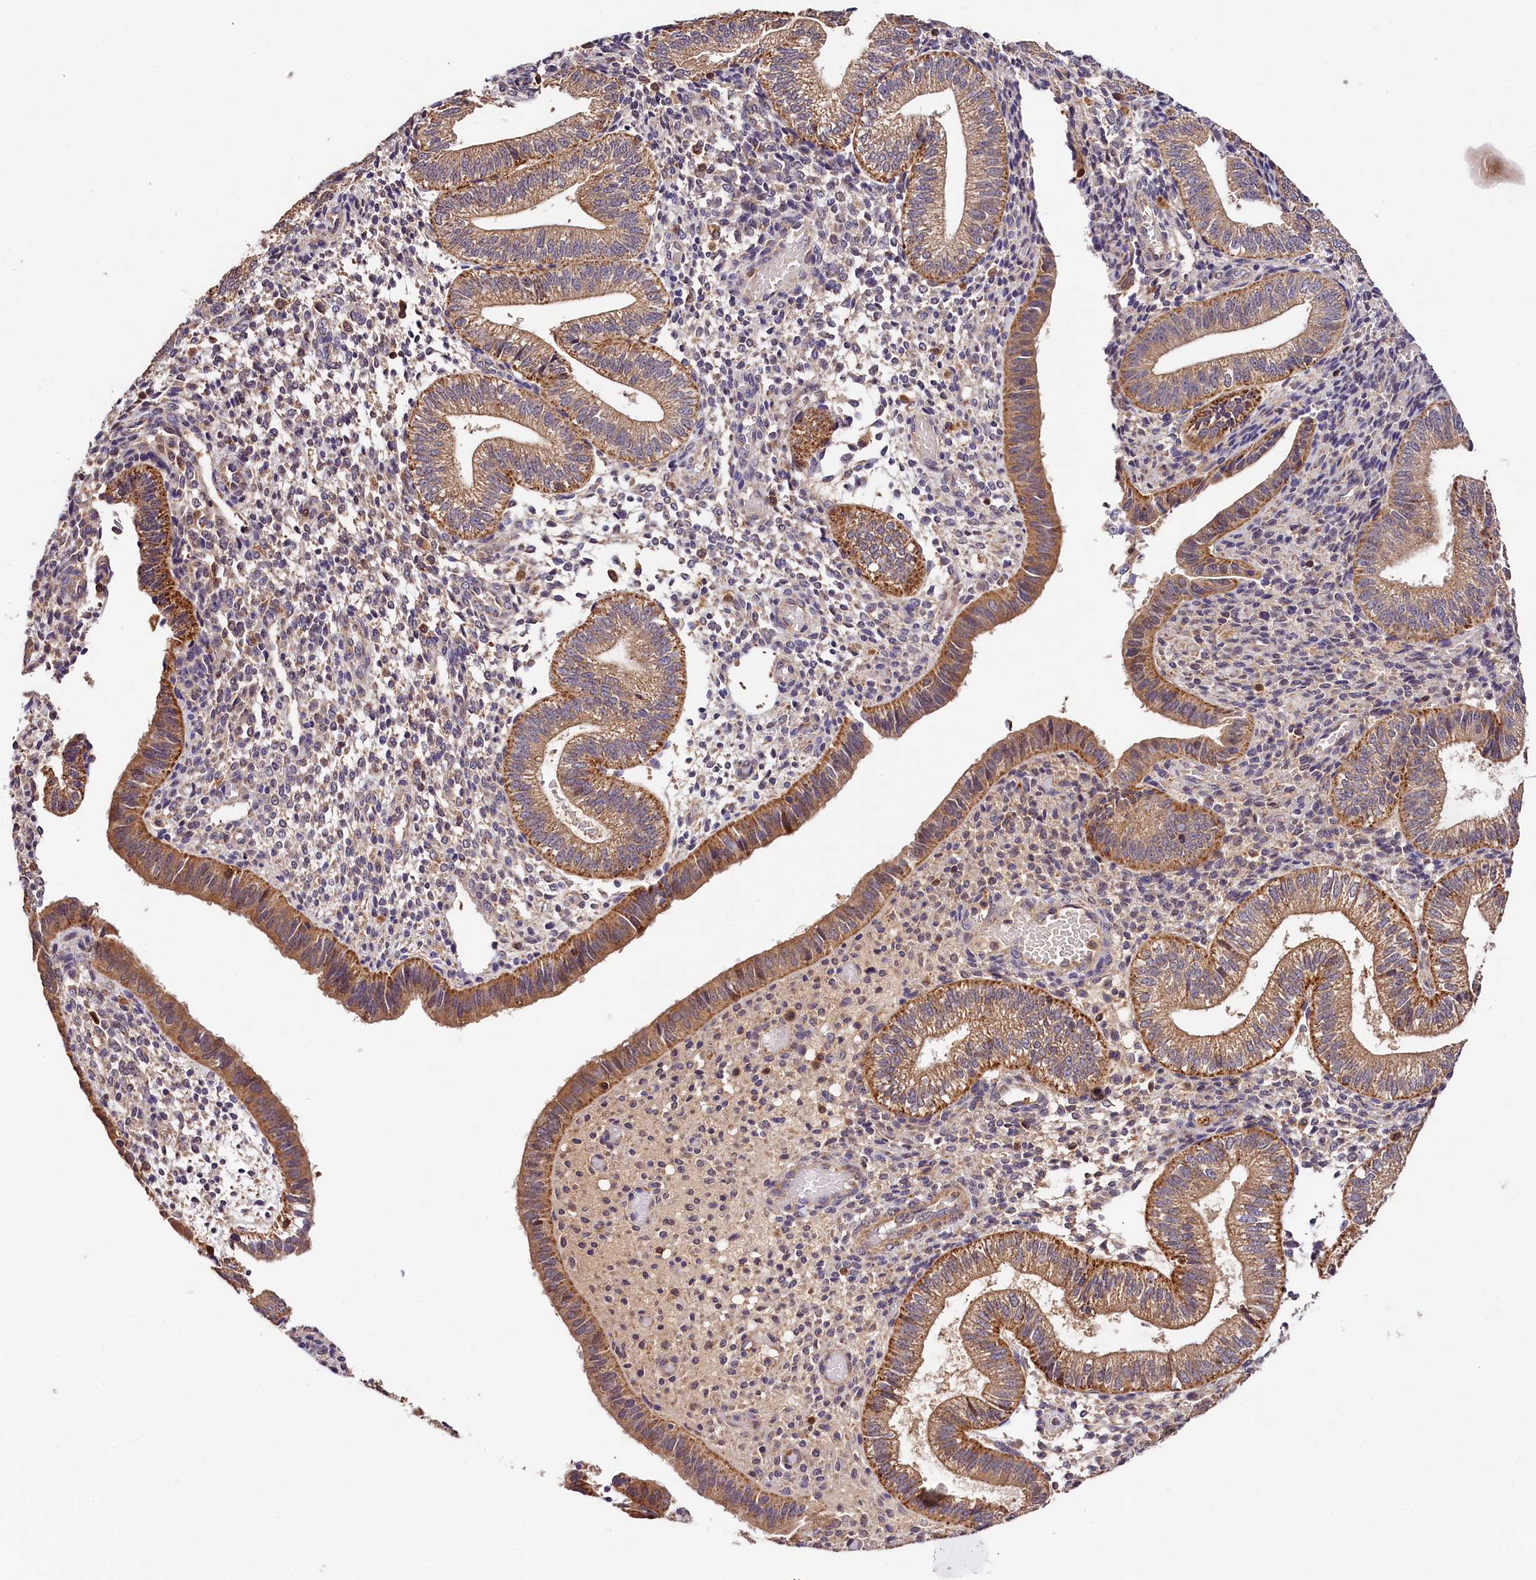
{"staining": {"intensity": "moderate", "quantity": "<25%", "location": "cytoplasmic/membranous"}, "tissue": "endometrium", "cell_type": "Cells in endometrial stroma", "image_type": "normal", "snomed": [{"axis": "morphology", "description": "Normal tissue, NOS"}, {"axis": "topography", "description": "Endometrium"}], "caption": "This photomicrograph displays immunohistochemistry (IHC) staining of normal endometrium, with low moderate cytoplasmic/membranous positivity in approximately <25% of cells in endometrial stroma.", "gene": "KPTN", "patient": {"sex": "female", "age": 34}}